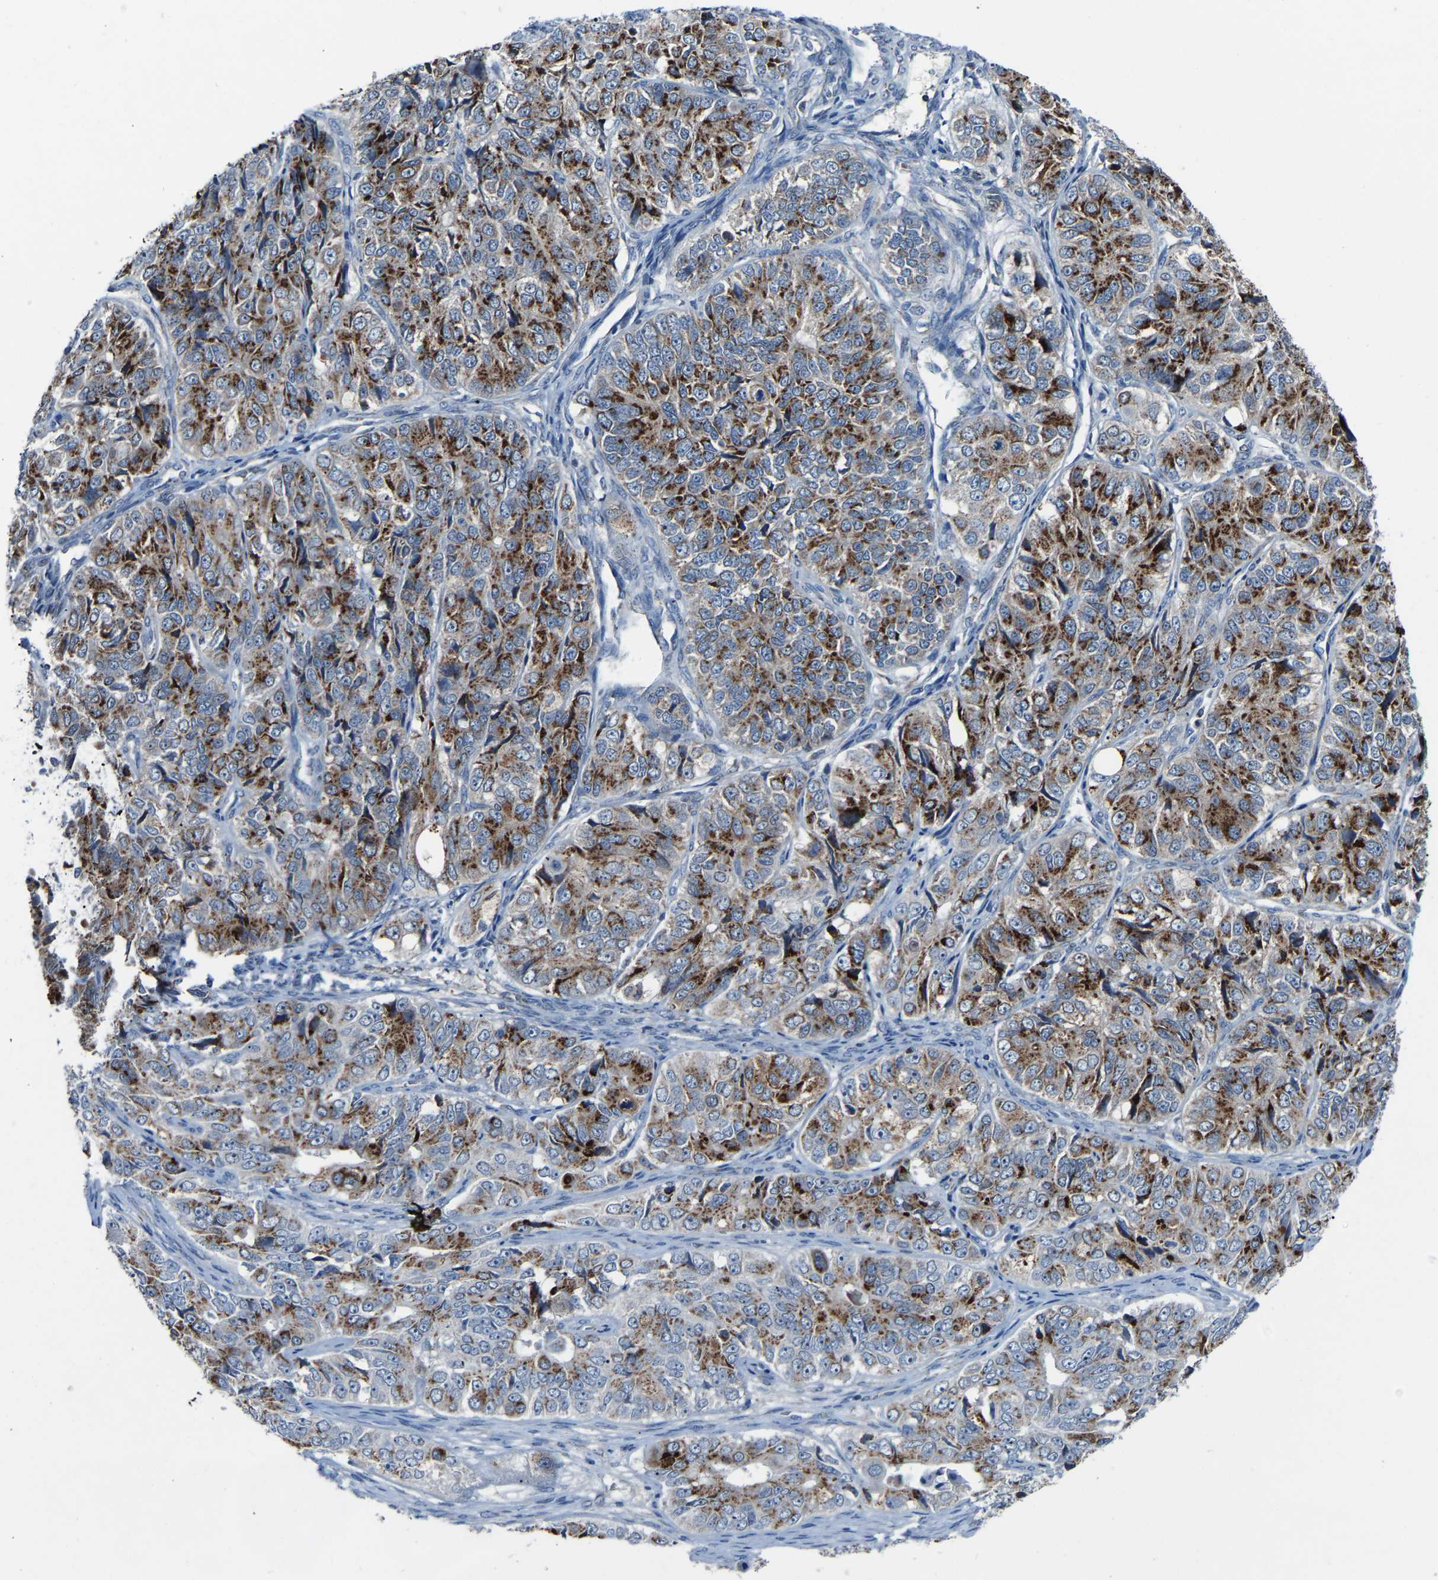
{"staining": {"intensity": "strong", "quantity": ">75%", "location": "cytoplasmic/membranous"}, "tissue": "ovarian cancer", "cell_type": "Tumor cells", "image_type": "cancer", "snomed": [{"axis": "morphology", "description": "Carcinoma, endometroid"}, {"axis": "topography", "description": "Ovary"}], "caption": "Ovarian endometroid carcinoma was stained to show a protein in brown. There is high levels of strong cytoplasmic/membranous staining in approximately >75% of tumor cells.", "gene": "CANT1", "patient": {"sex": "female", "age": 51}}